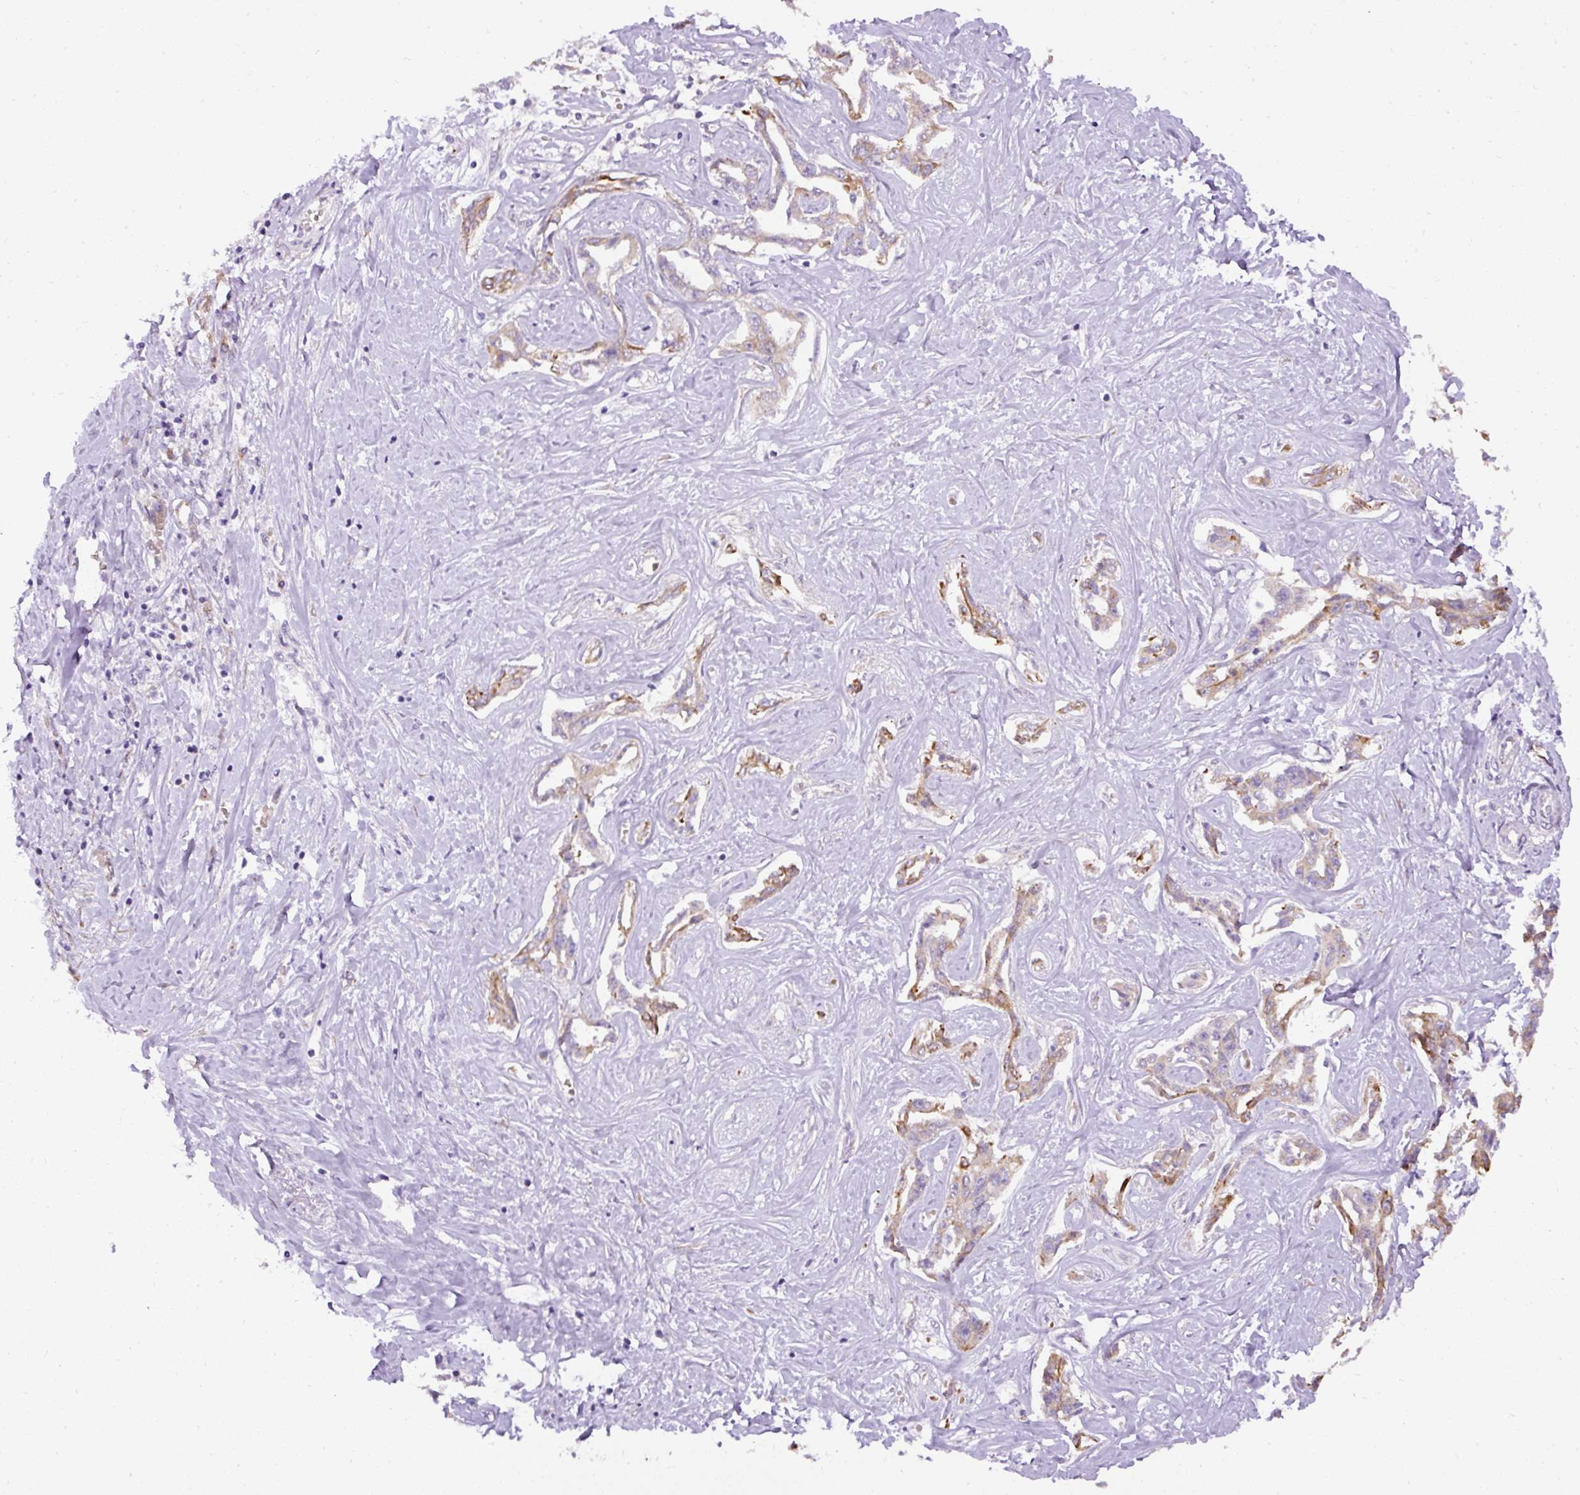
{"staining": {"intensity": "weak", "quantity": "25%-75%", "location": "cytoplasmic/membranous"}, "tissue": "liver cancer", "cell_type": "Tumor cells", "image_type": "cancer", "snomed": [{"axis": "morphology", "description": "Cholangiocarcinoma"}, {"axis": "topography", "description": "Liver"}], "caption": "Protein staining reveals weak cytoplasmic/membranous staining in about 25%-75% of tumor cells in cholangiocarcinoma (liver). (DAB (3,3'-diaminobenzidine) = brown stain, brightfield microscopy at high magnification).", "gene": "FAM149A", "patient": {"sex": "male", "age": 59}}